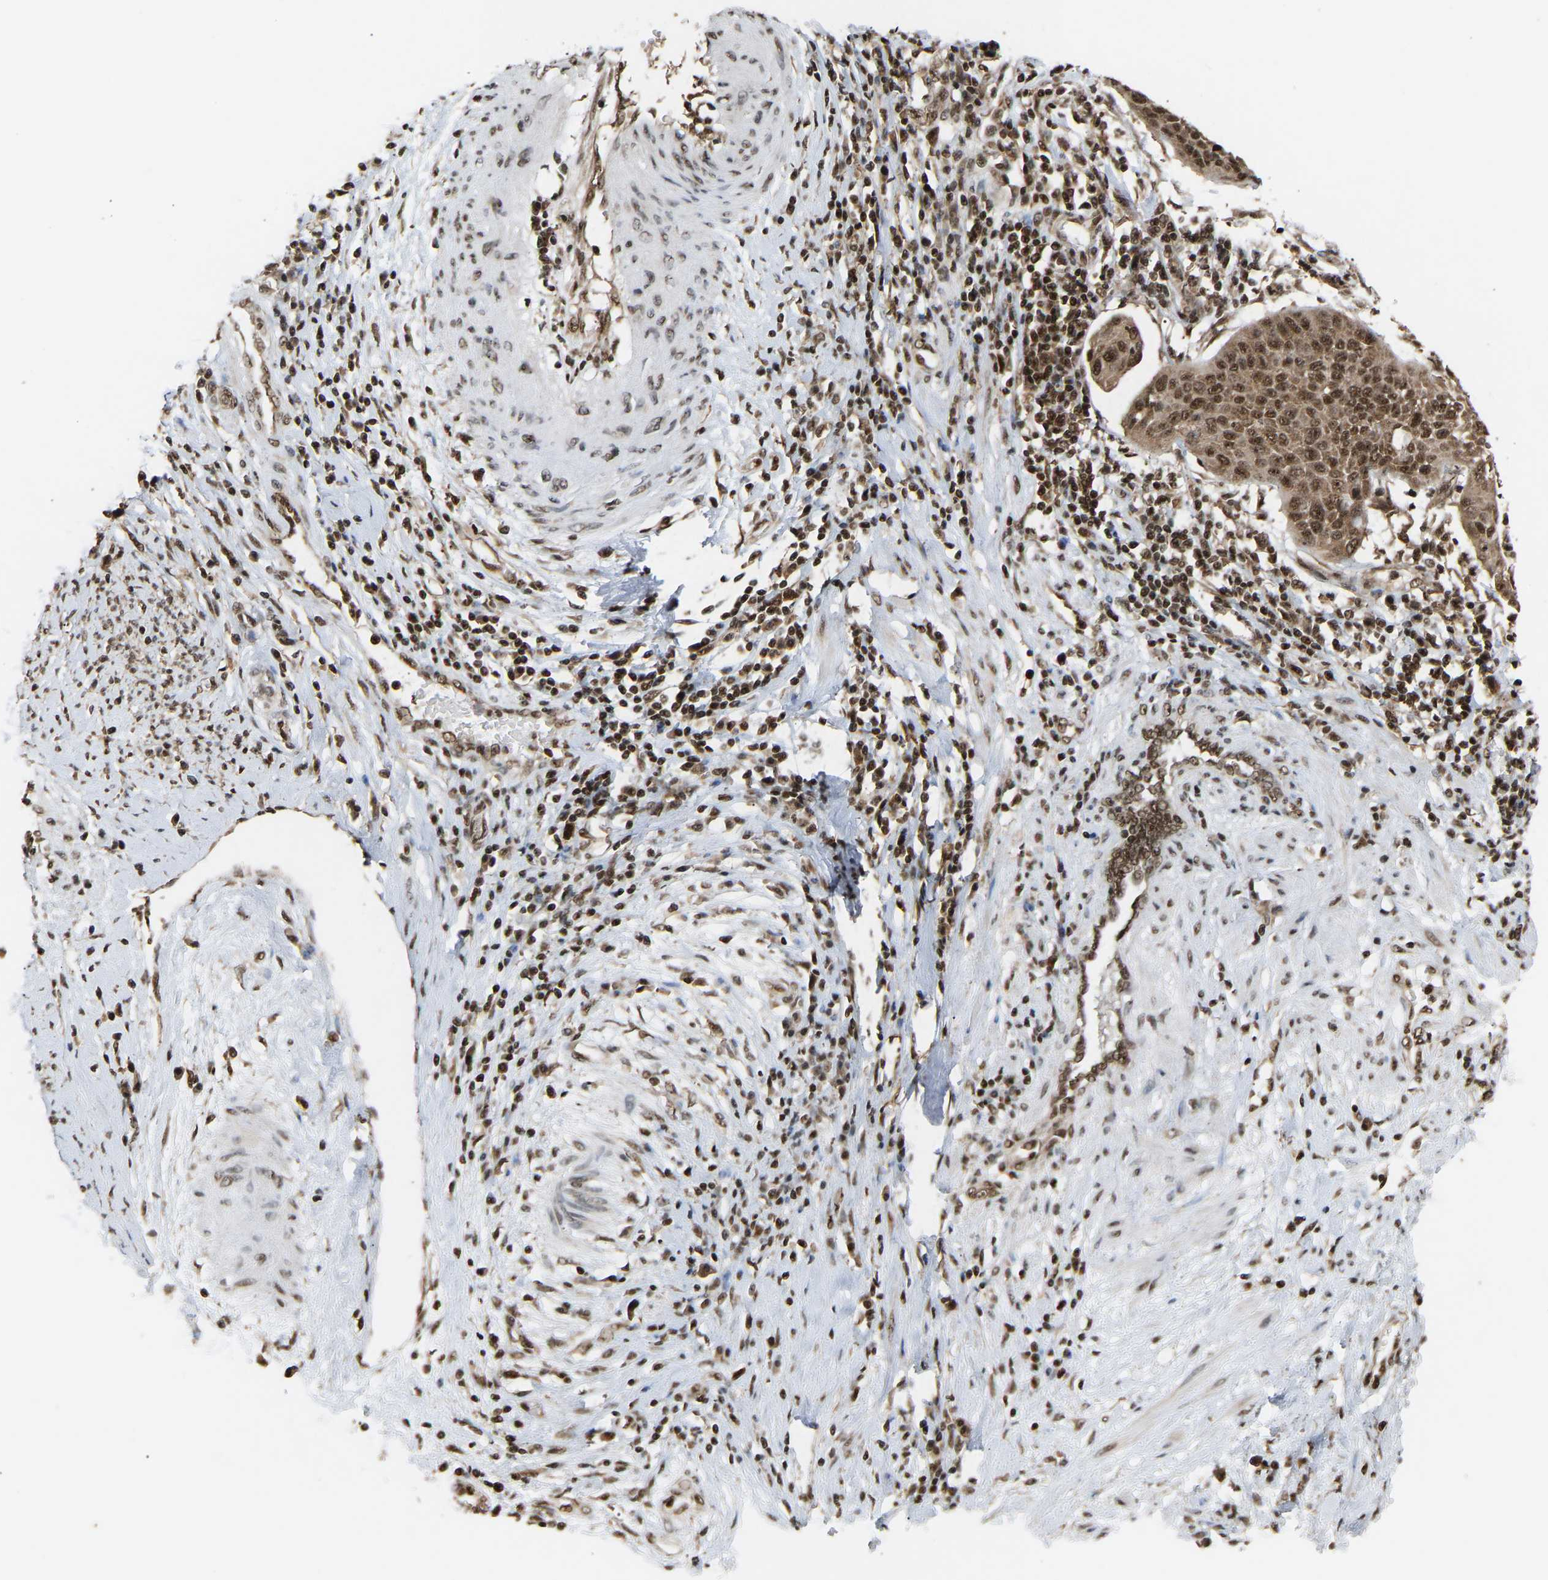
{"staining": {"intensity": "strong", "quantity": ">75%", "location": "cytoplasmic/membranous,nuclear"}, "tissue": "cervical cancer", "cell_type": "Tumor cells", "image_type": "cancer", "snomed": [{"axis": "morphology", "description": "Normal tissue, NOS"}, {"axis": "morphology", "description": "Squamous cell carcinoma, NOS"}, {"axis": "topography", "description": "Cervix"}], "caption": "Cervical cancer stained with a brown dye shows strong cytoplasmic/membranous and nuclear positive positivity in approximately >75% of tumor cells.", "gene": "ALYREF", "patient": {"sex": "female", "age": 39}}